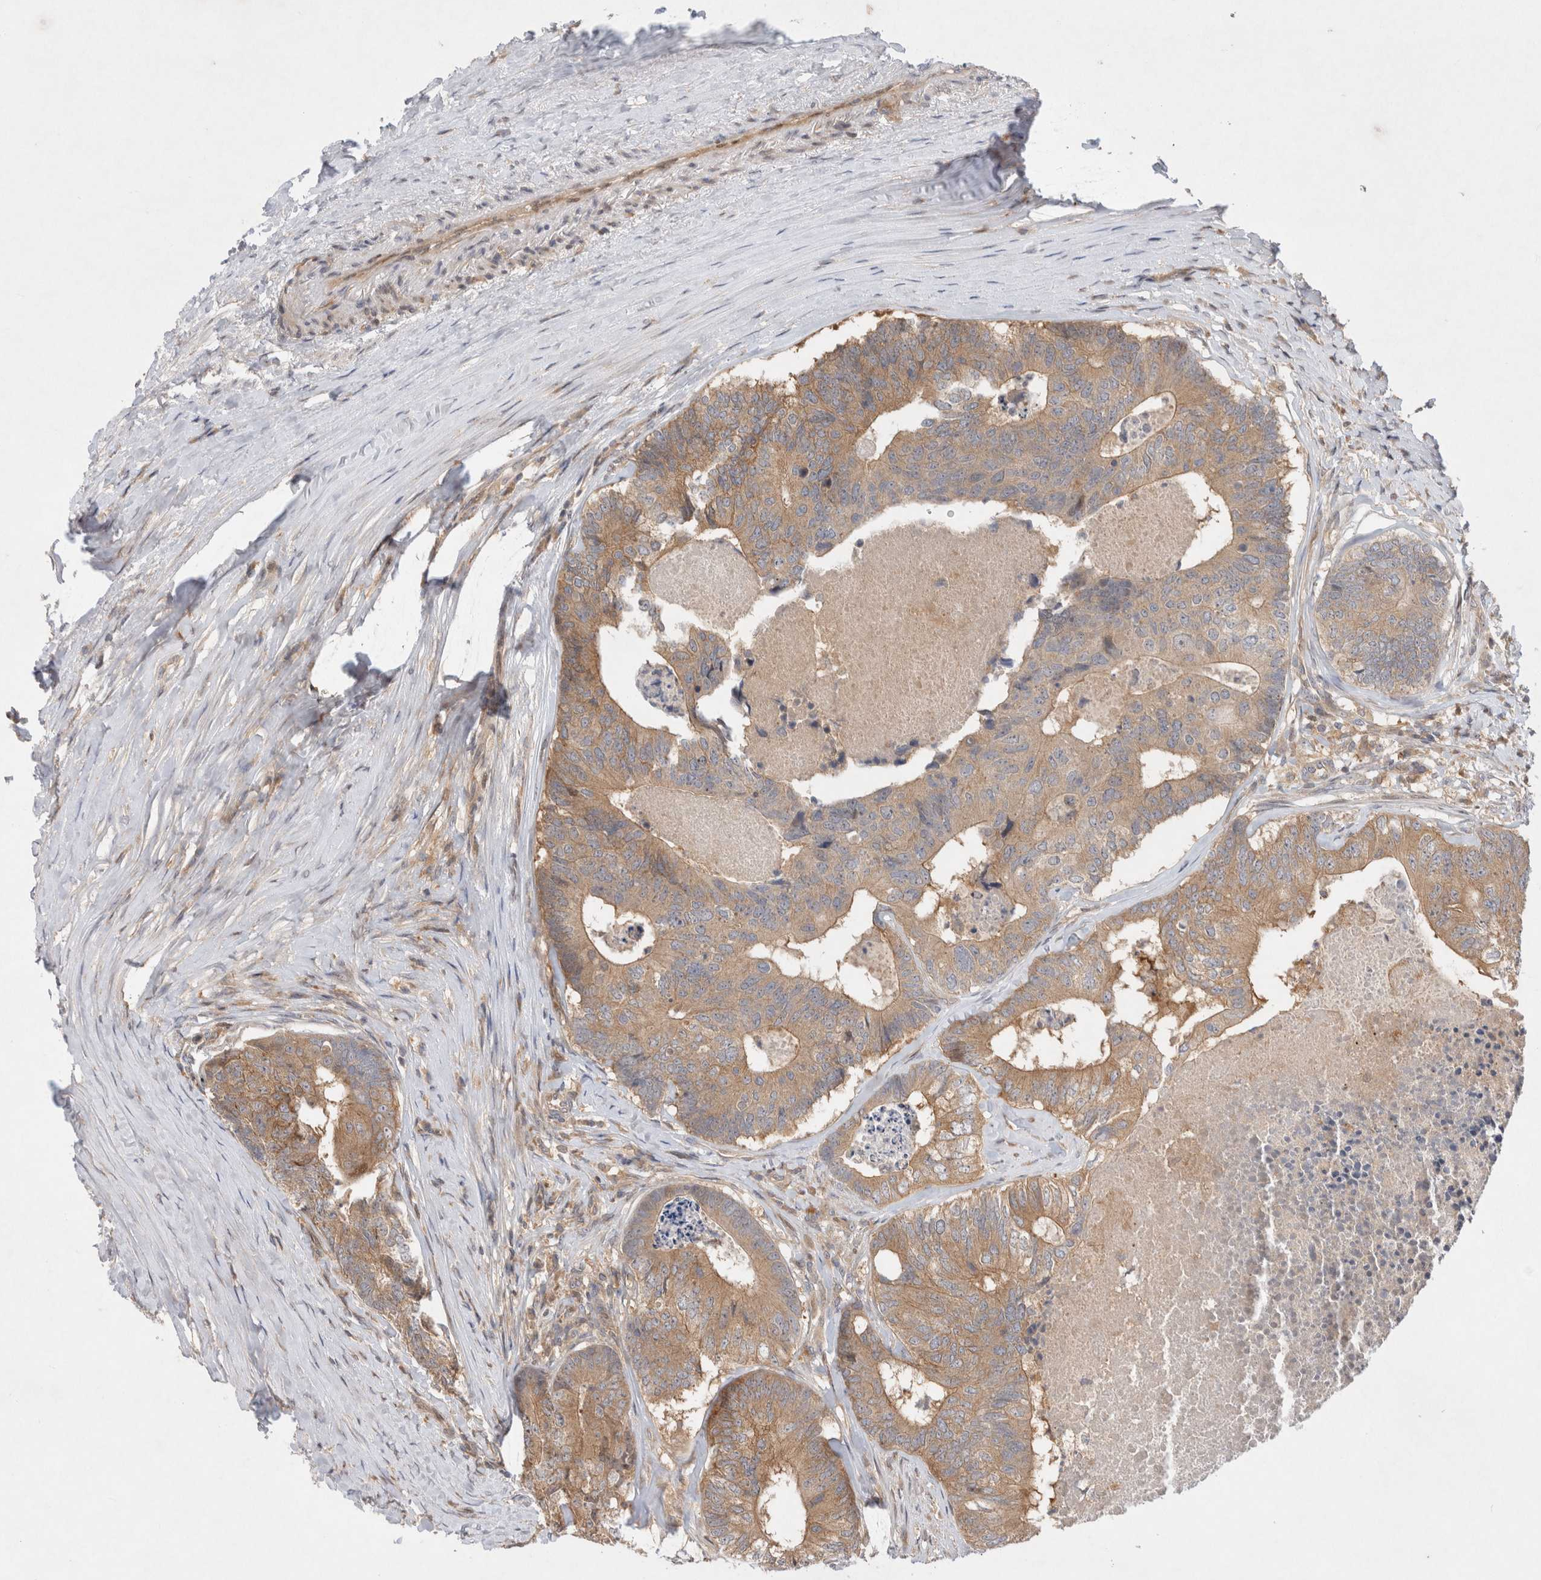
{"staining": {"intensity": "moderate", "quantity": ">75%", "location": "cytoplasmic/membranous"}, "tissue": "colorectal cancer", "cell_type": "Tumor cells", "image_type": "cancer", "snomed": [{"axis": "morphology", "description": "Adenocarcinoma, NOS"}, {"axis": "topography", "description": "Colon"}], "caption": "Brown immunohistochemical staining in adenocarcinoma (colorectal) reveals moderate cytoplasmic/membranous expression in approximately >75% of tumor cells.", "gene": "HTT", "patient": {"sex": "female", "age": 67}}